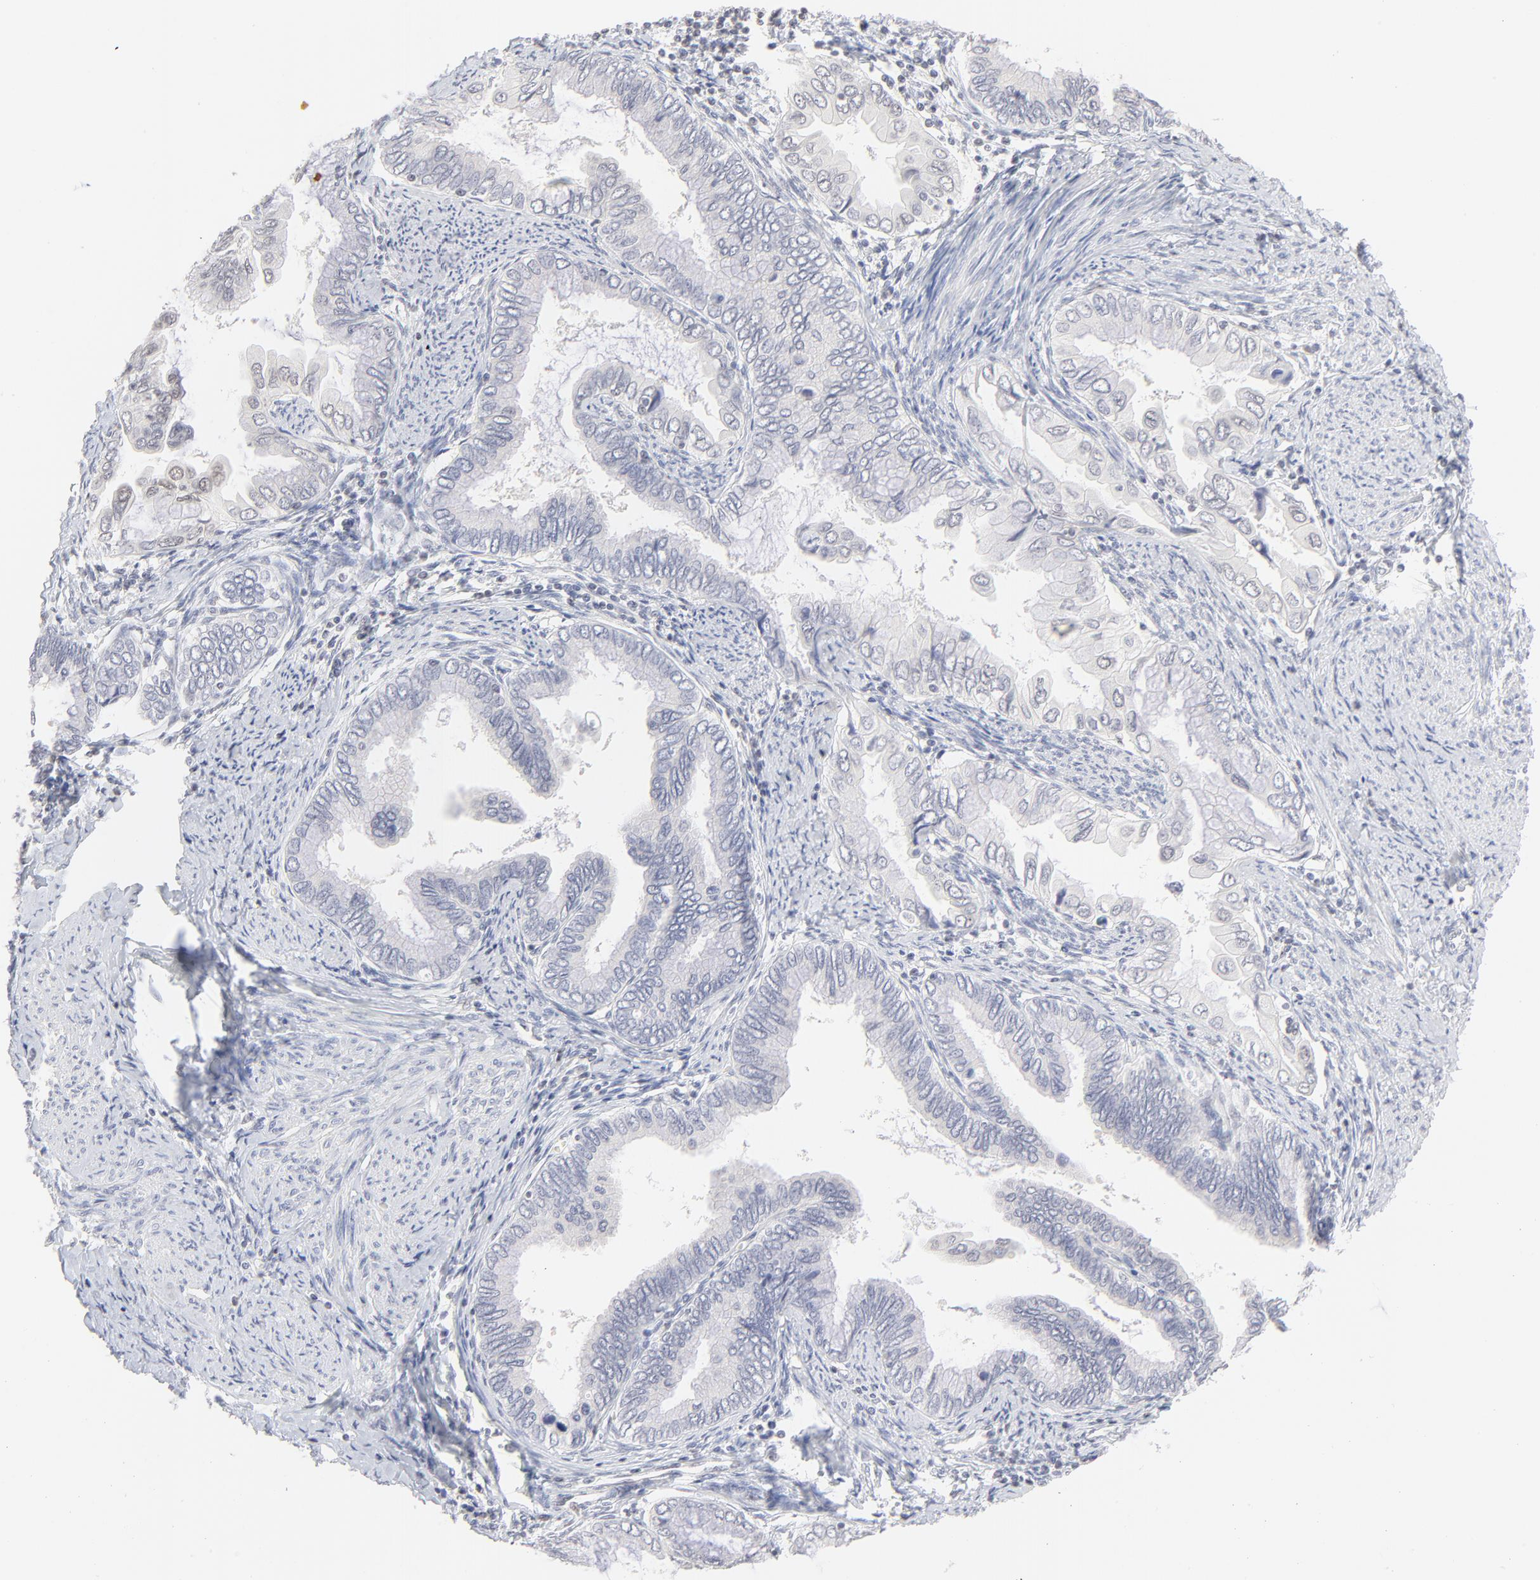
{"staining": {"intensity": "negative", "quantity": "none", "location": "none"}, "tissue": "cervical cancer", "cell_type": "Tumor cells", "image_type": "cancer", "snomed": [{"axis": "morphology", "description": "Adenocarcinoma, NOS"}, {"axis": "topography", "description": "Cervix"}], "caption": "Immunohistochemistry micrograph of neoplastic tissue: human cervical adenocarcinoma stained with DAB (3,3'-diaminobenzidine) displays no significant protein expression in tumor cells.", "gene": "NFIL3", "patient": {"sex": "female", "age": 49}}